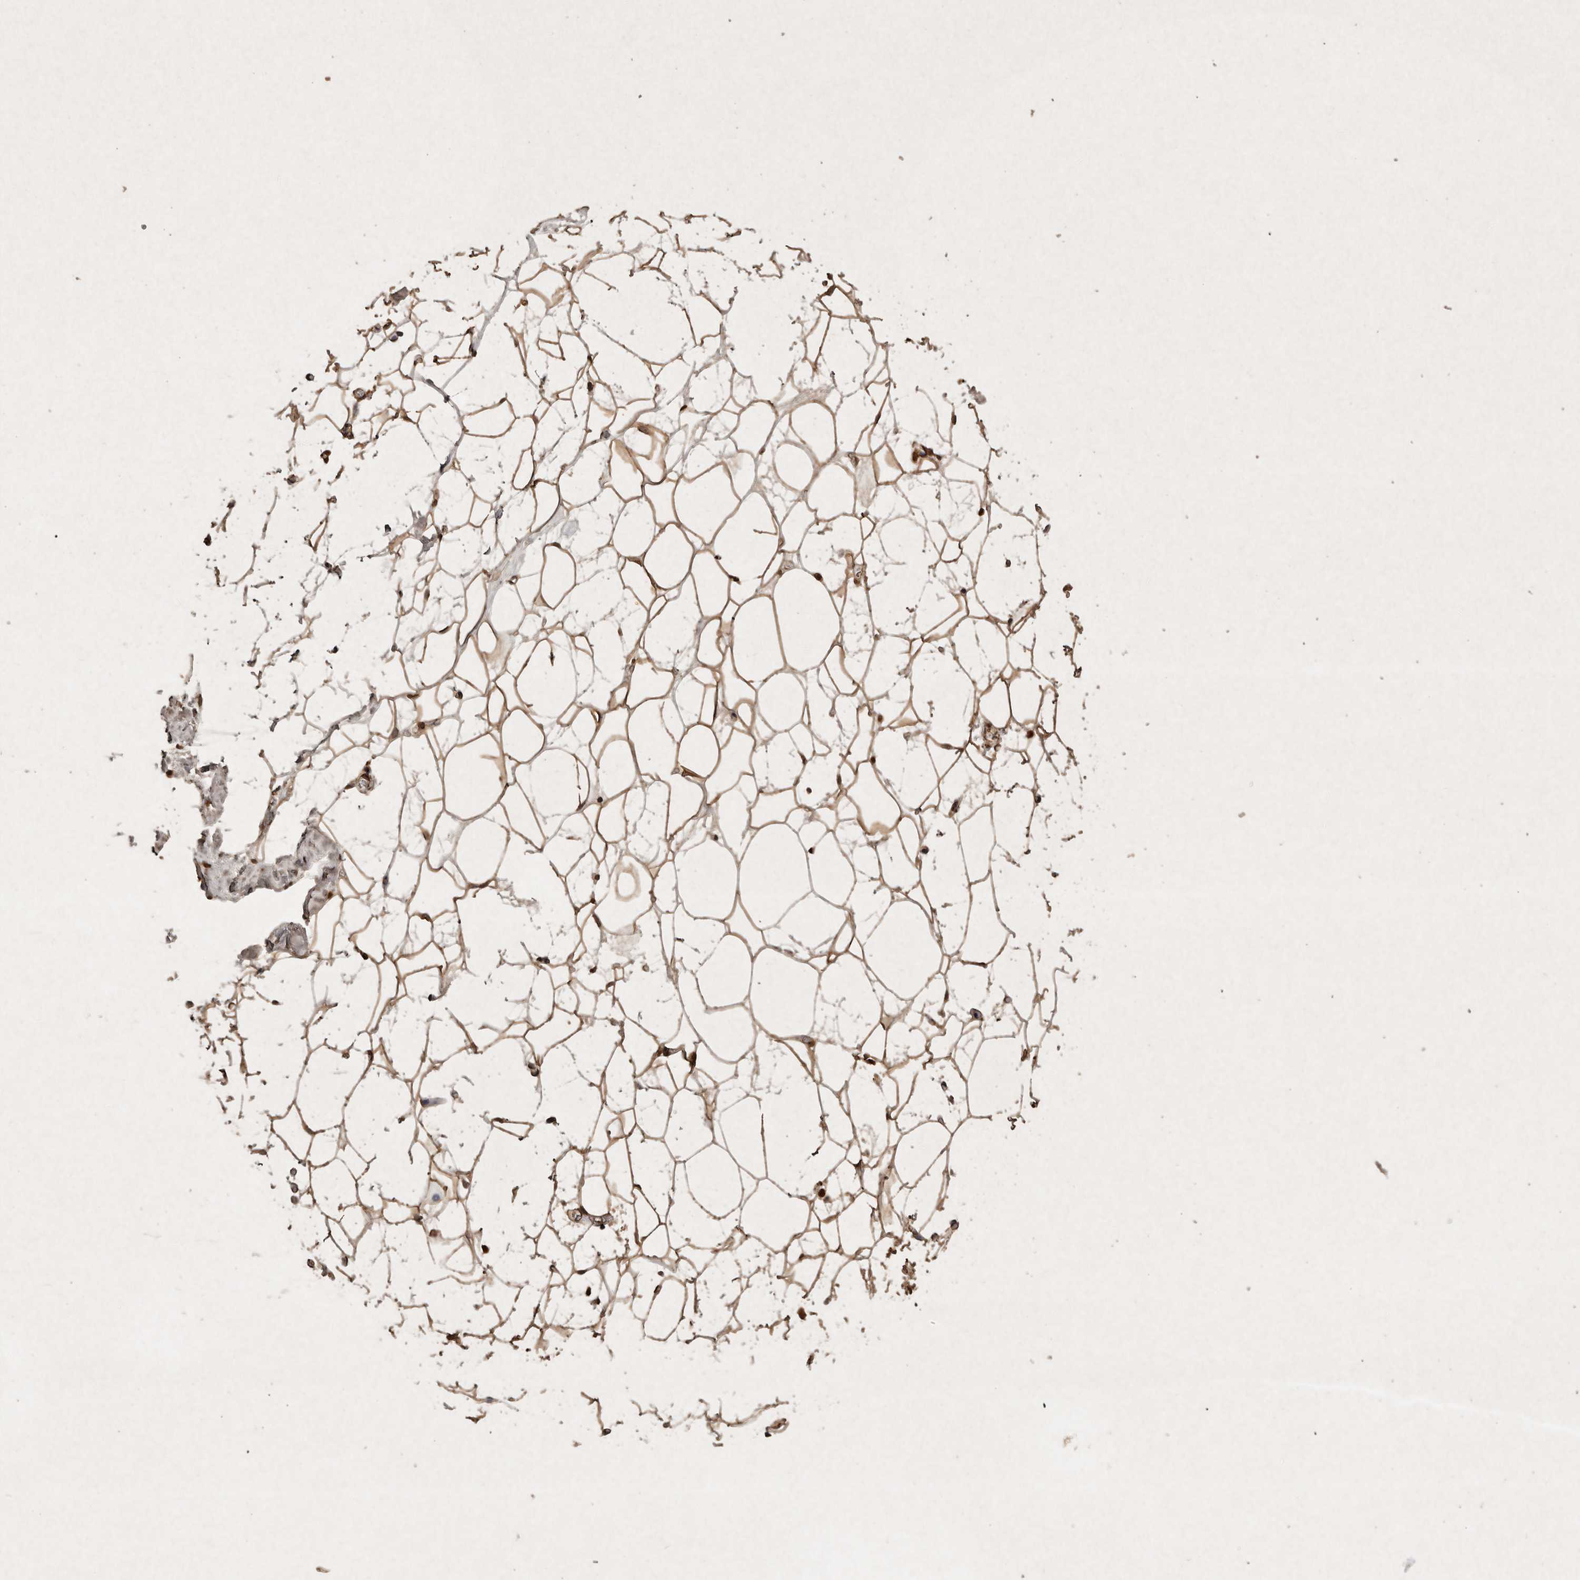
{"staining": {"intensity": "moderate", "quantity": ">75%", "location": "cytoplasmic/membranous,nuclear"}, "tissue": "adipose tissue", "cell_type": "Adipocytes", "image_type": "normal", "snomed": [{"axis": "morphology", "description": "Normal tissue, NOS"}, {"axis": "morphology", "description": "Fibrosis, NOS"}, {"axis": "topography", "description": "Breast"}, {"axis": "topography", "description": "Adipose tissue"}], "caption": "Protein expression by immunohistochemistry (IHC) reveals moderate cytoplasmic/membranous,nuclear expression in approximately >75% of adipocytes in unremarkable adipose tissue. Using DAB (brown) and hematoxylin (blue) stains, captured at high magnification using brightfield microscopy.", "gene": "FSTL3", "patient": {"sex": "female", "age": 39}}